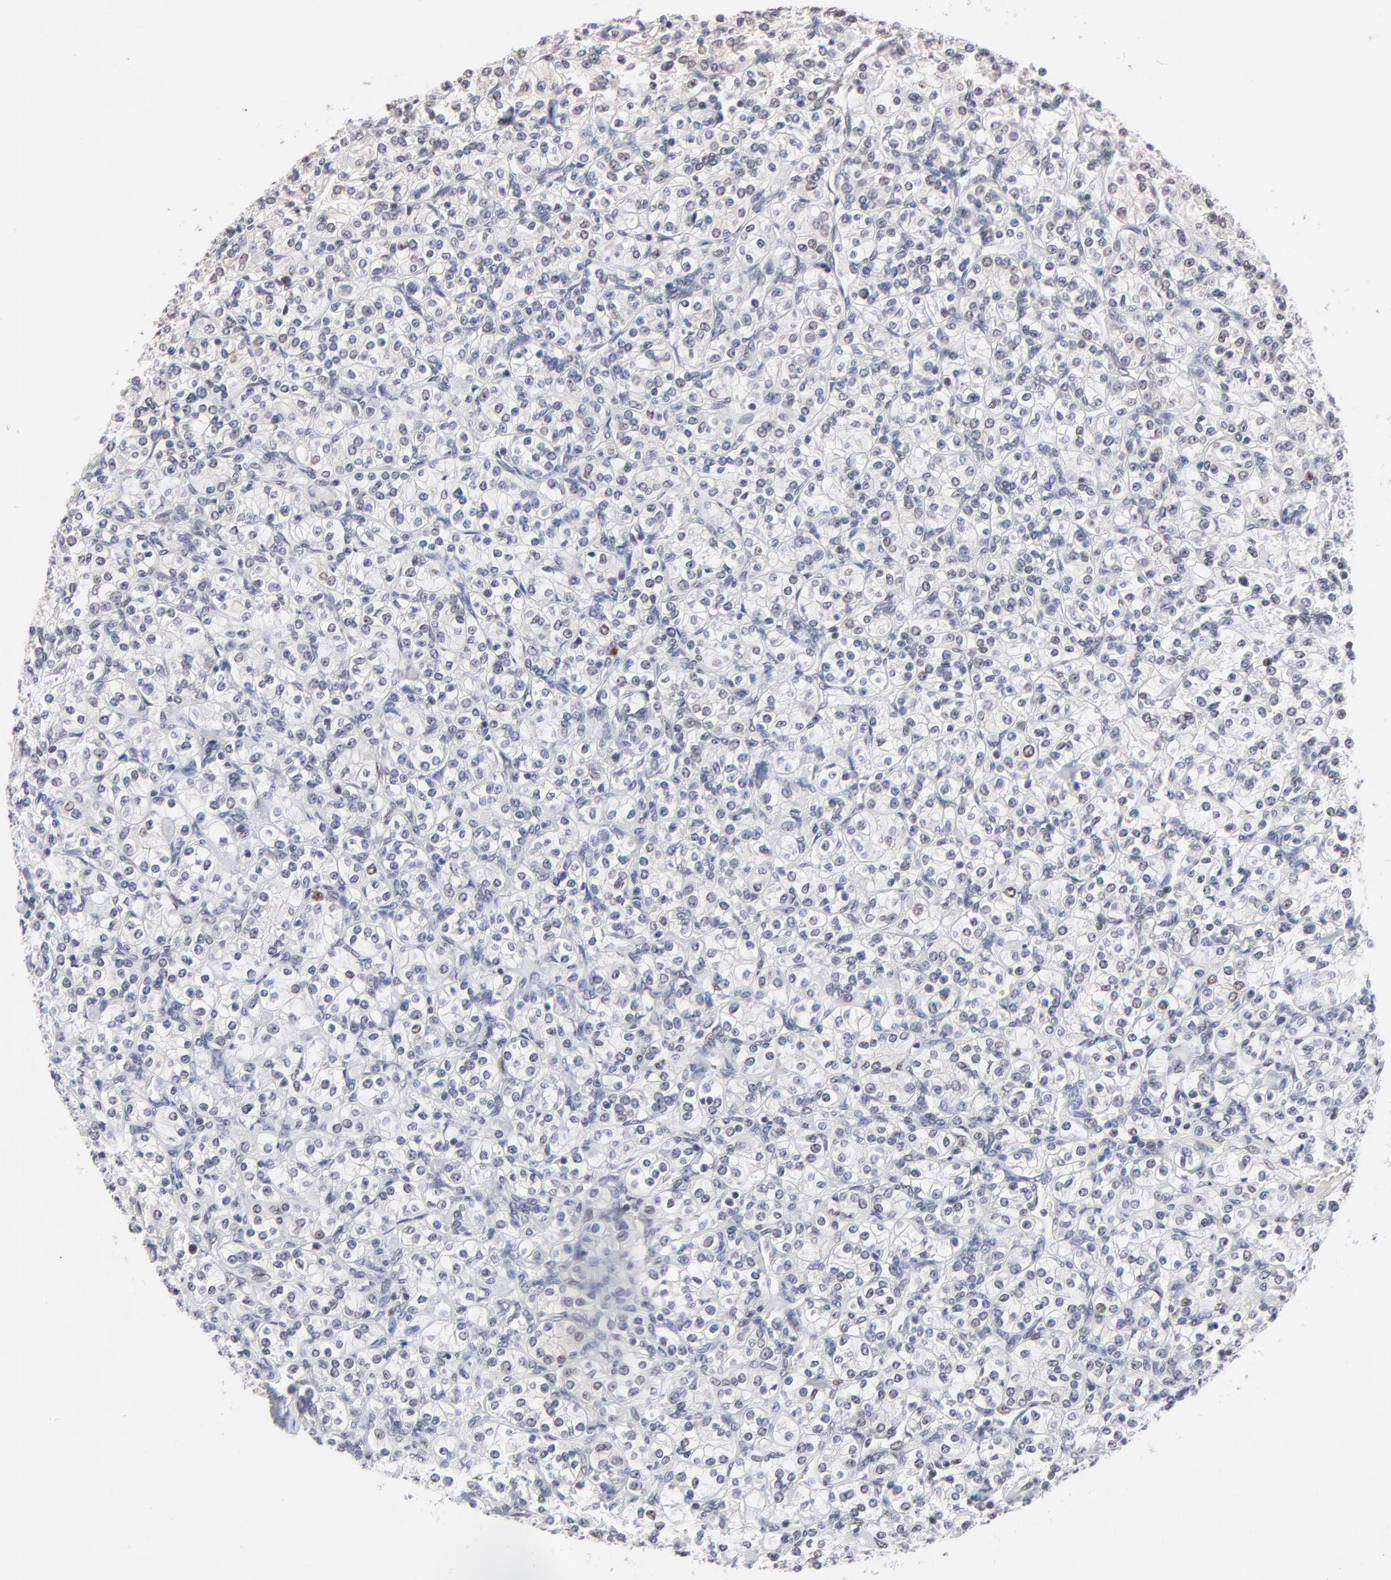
{"staining": {"intensity": "weak", "quantity": "<25%", "location": "nuclear"}, "tissue": "renal cancer", "cell_type": "Tumor cells", "image_type": "cancer", "snomed": [{"axis": "morphology", "description": "Adenocarcinoma, NOS"}, {"axis": "topography", "description": "Kidney"}], "caption": "Protein analysis of renal adenocarcinoma exhibits no significant positivity in tumor cells. The staining was performed using DAB to visualize the protein expression in brown, while the nuclei were stained in blue with hematoxylin (Magnification: 20x).", "gene": "OGFOD1", "patient": {"sex": "male", "age": 77}}